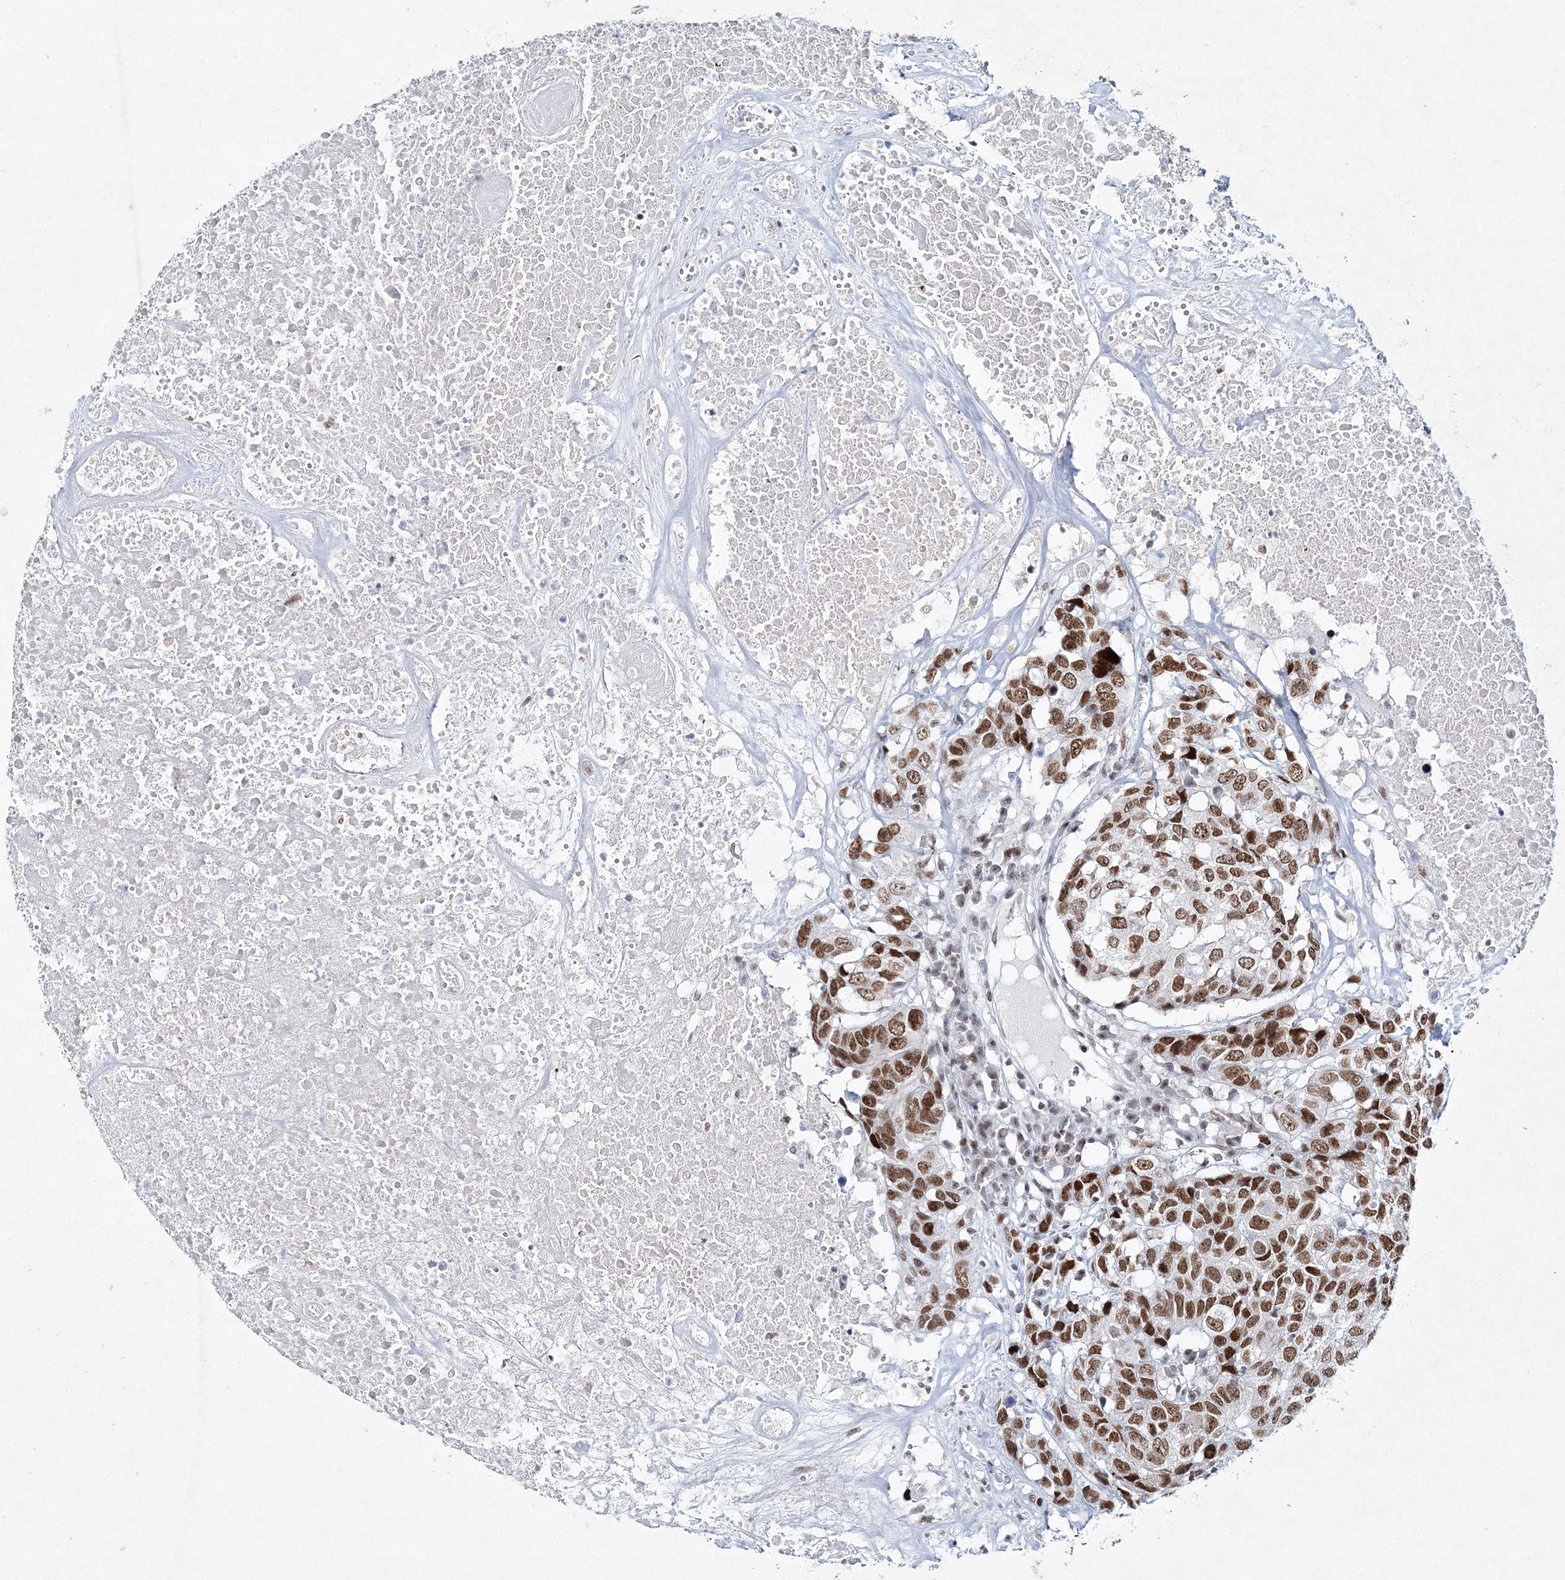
{"staining": {"intensity": "strong", "quantity": ">75%", "location": "nuclear"}, "tissue": "head and neck cancer", "cell_type": "Tumor cells", "image_type": "cancer", "snomed": [{"axis": "morphology", "description": "Squamous cell carcinoma, NOS"}, {"axis": "topography", "description": "Head-Neck"}], "caption": "DAB immunohistochemical staining of head and neck cancer exhibits strong nuclear protein staining in about >75% of tumor cells.", "gene": "LRRFIP2", "patient": {"sex": "male", "age": 66}}